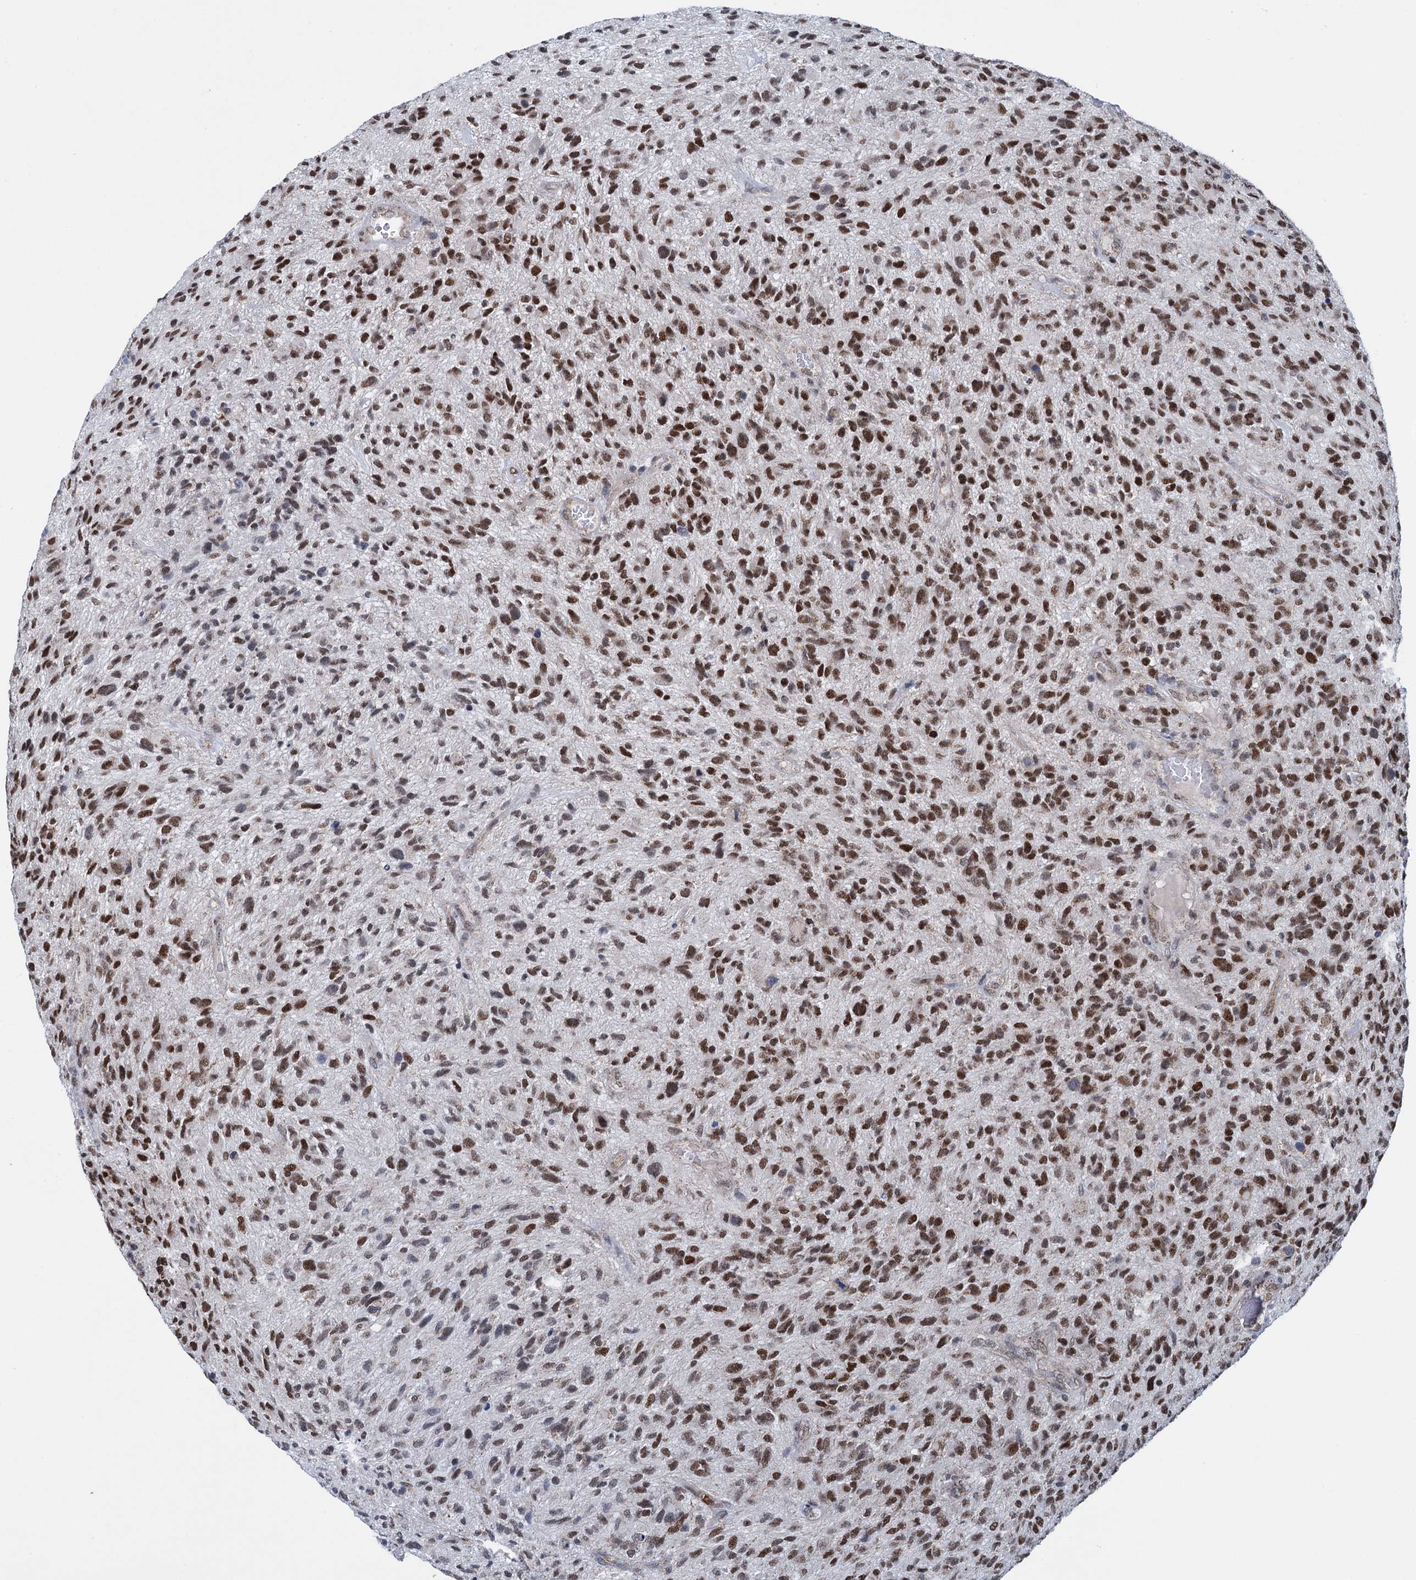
{"staining": {"intensity": "moderate", "quantity": ">75%", "location": "nuclear"}, "tissue": "glioma", "cell_type": "Tumor cells", "image_type": "cancer", "snomed": [{"axis": "morphology", "description": "Glioma, malignant, High grade"}, {"axis": "topography", "description": "Brain"}], "caption": "A photomicrograph of human glioma stained for a protein displays moderate nuclear brown staining in tumor cells.", "gene": "MORN3", "patient": {"sex": "male", "age": 47}}